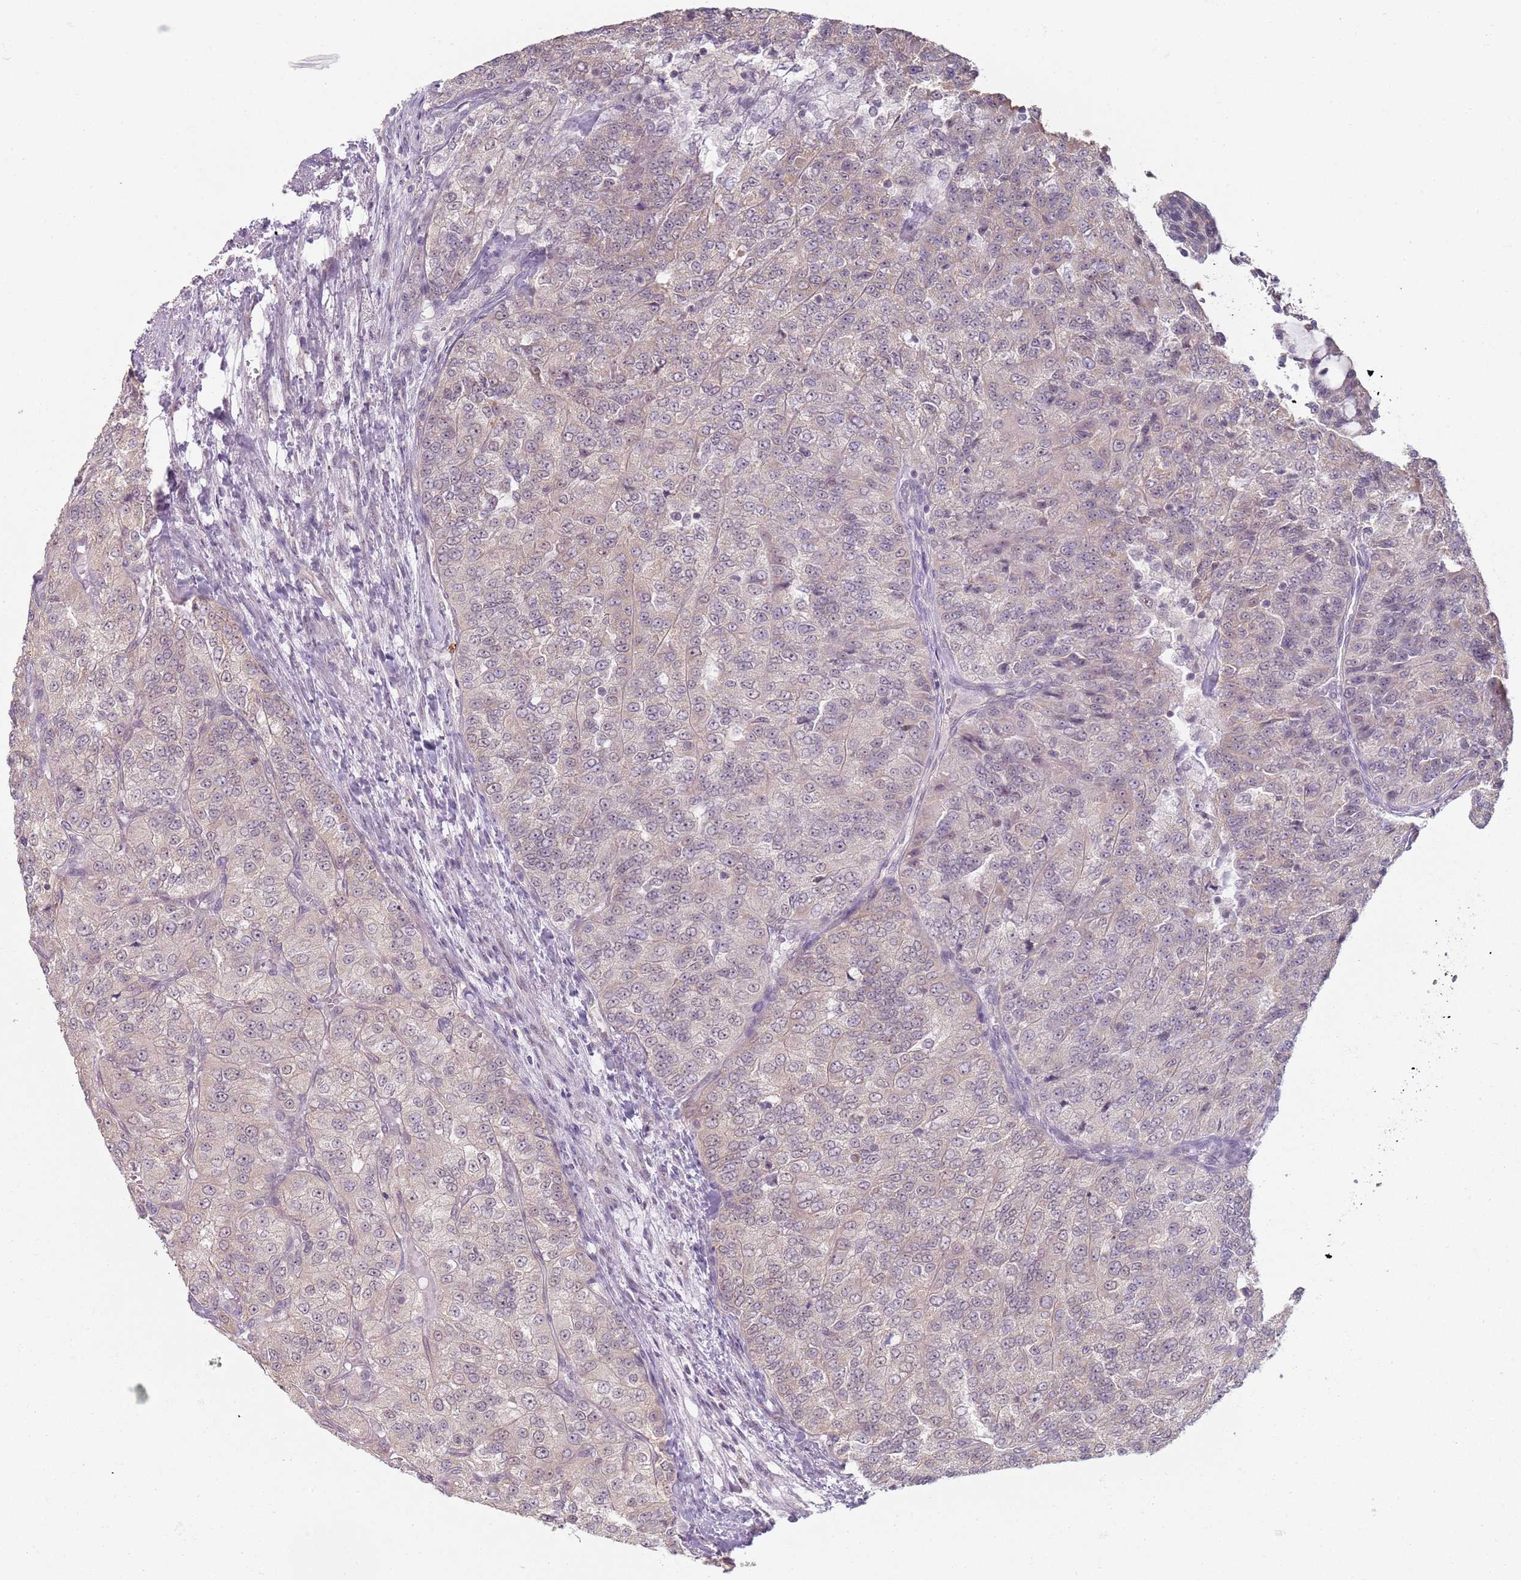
{"staining": {"intensity": "negative", "quantity": "none", "location": "none"}, "tissue": "renal cancer", "cell_type": "Tumor cells", "image_type": "cancer", "snomed": [{"axis": "morphology", "description": "Adenocarcinoma, NOS"}, {"axis": "topography", "description": "Kidney"}], "caption": "An immunohistochemistry image of renal cancer (adenocarcinoma) is shown. There is no staining in tumor cells of renal cancer (adenocarcinoma).", "gene": "SMARCAL1", "patient": {"sex": "female", "age": 63}}